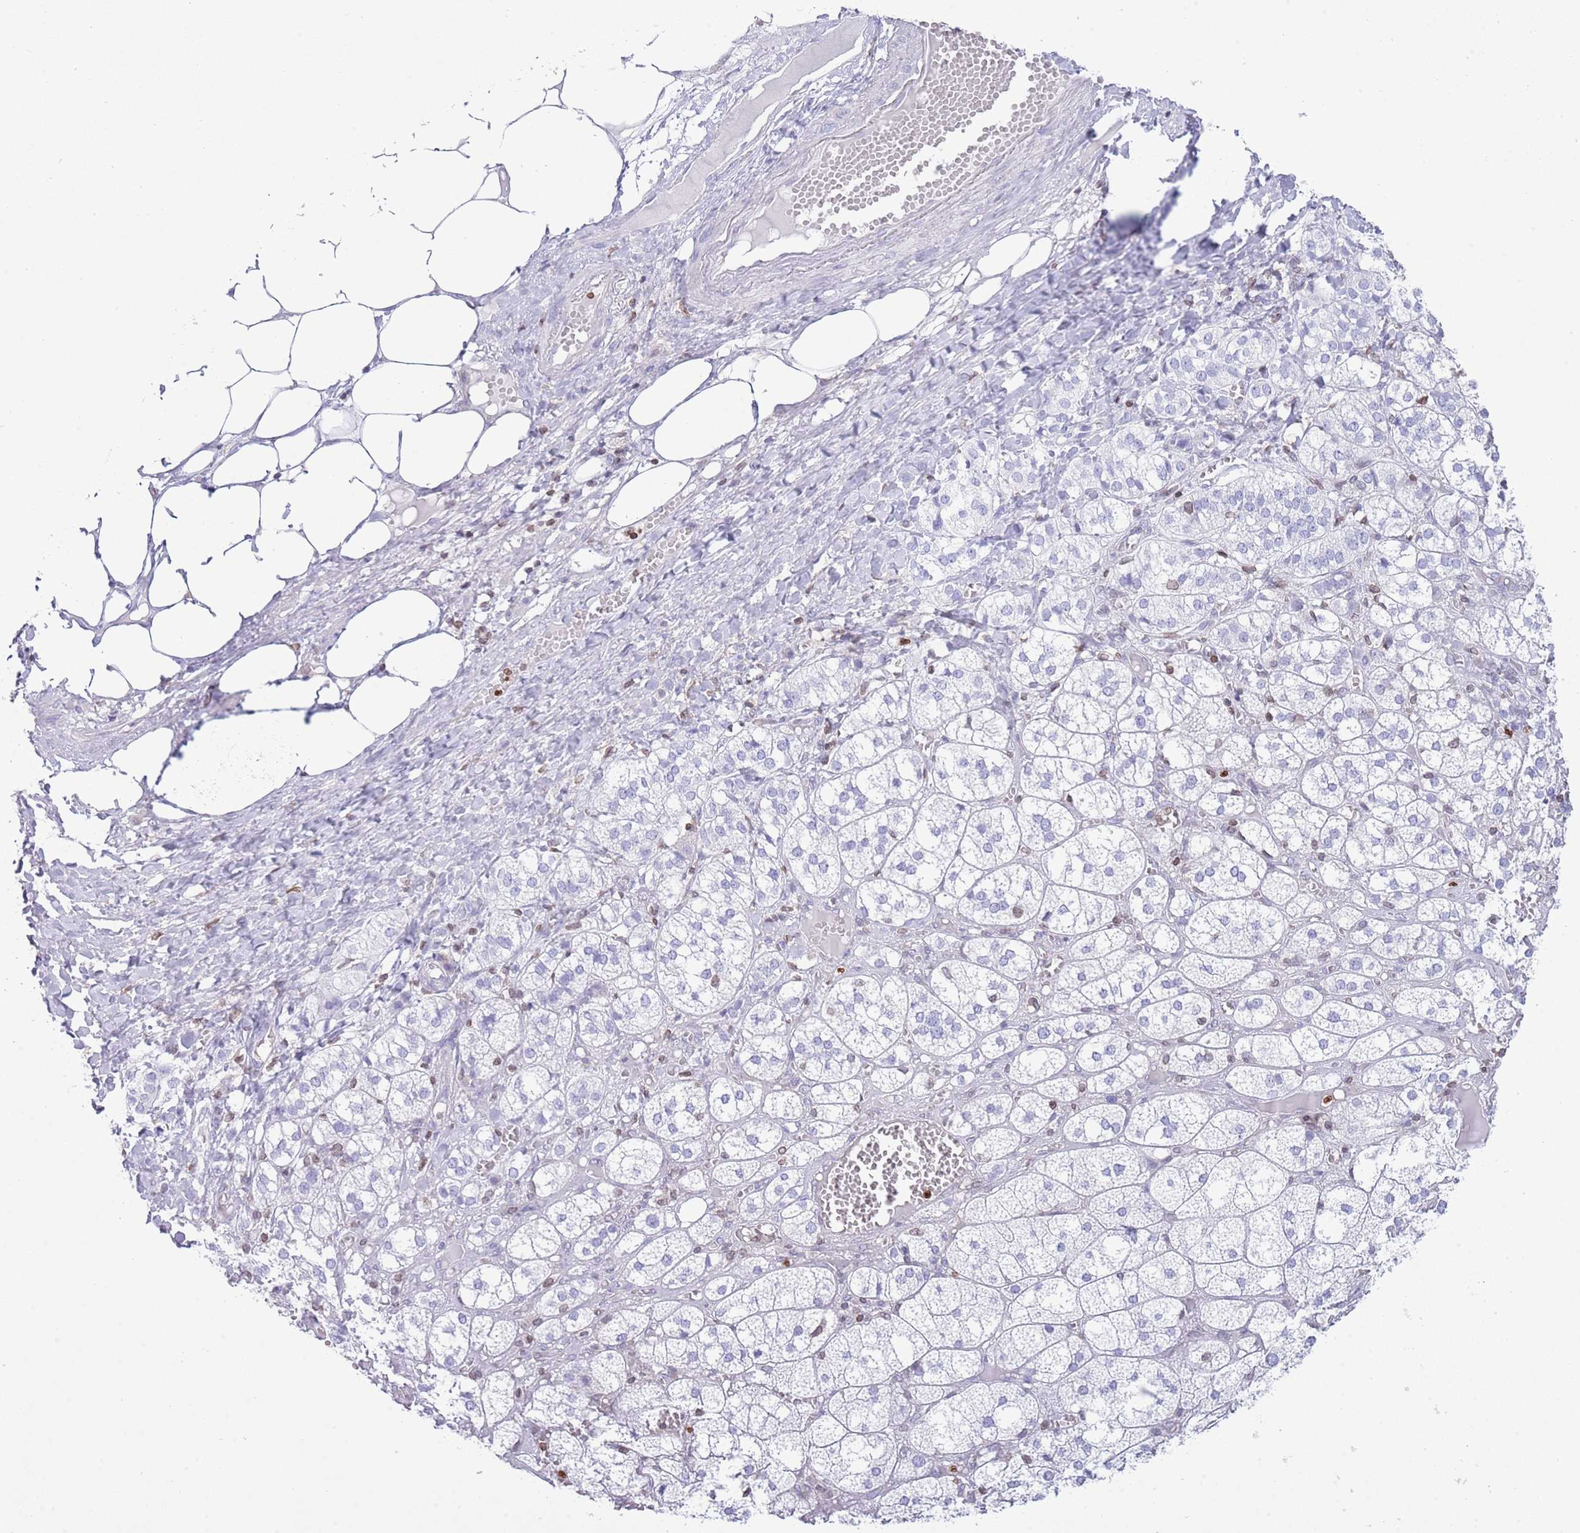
{"staining": {"intensity": "negative", "quantity": "none", "location": "none"}, "tissue": "adrenal gland", "cell_type": "Glandular cells", "image_type": "normal", "snomed": [{"axis": "morphology", "description": "Normal tissue, NOS"}, {"axis": "topography", "description": "Adrenal gland"}], "caption": "Immunohistochemistry (IHC) of normal human adrenal gland displays no expression in glandular cells.", "gene": "LBR", "patient": {"sex": "female", "age": 61}}